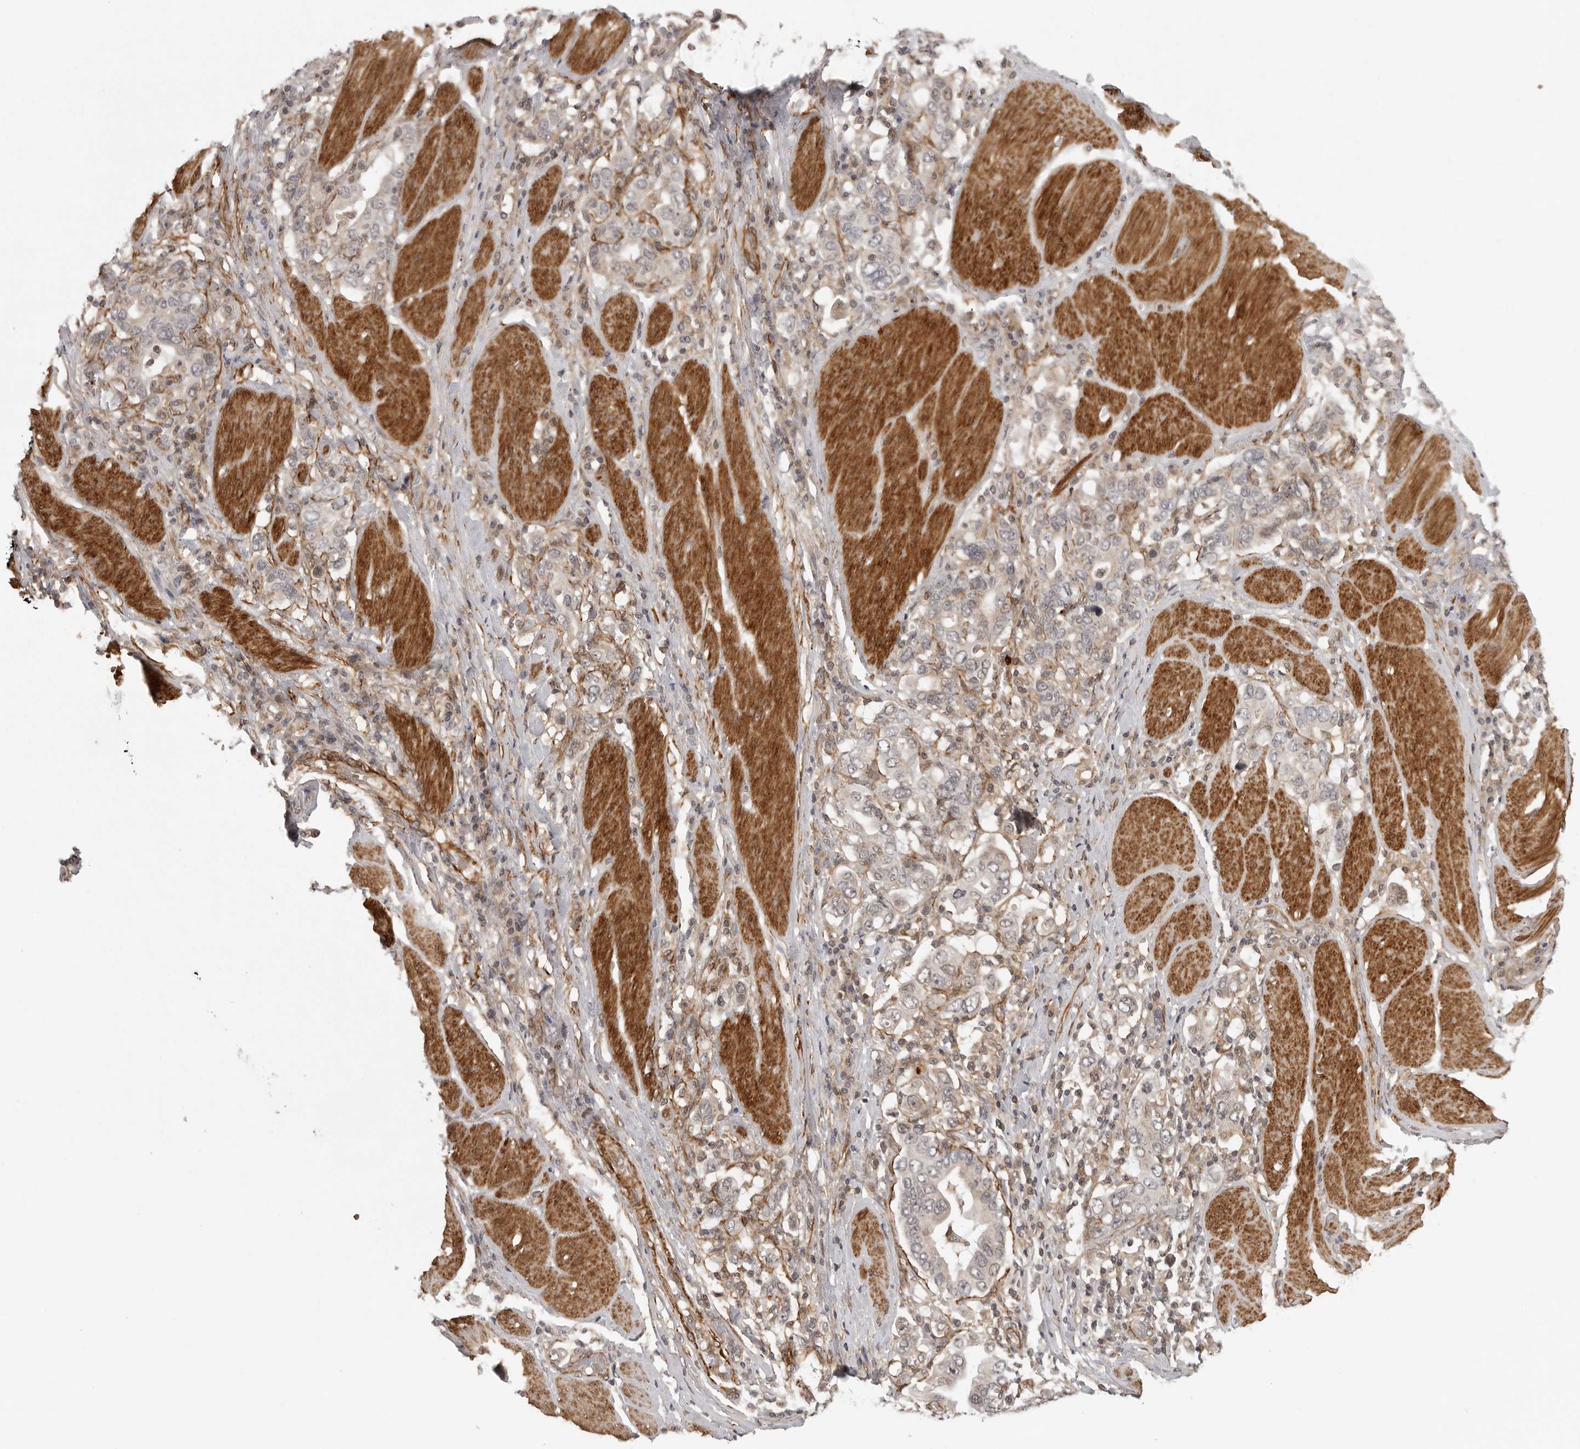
{"staining": {"intensity": "negative", "quantity": "none", "location": "none"}, "tissue": "stomach cancer", "cell_type": "Tumor cells", "image_type": "cancer", "snomed": [{"axis": "morphology", "description": "Adenocarcinoma, NOS"}, {"axis": "topography", "description": "Stomach, upper"}], "caption": "IHC histopathology image of human adenocarcinoma (stomach) stained for a protein (brown), which shows no staining in tumor cells. (DAB (3,3'-diaminobenzidine) IHC, high magnification).", "gene": "TUT4", "patient": {"sex": "male", "age": 62}}